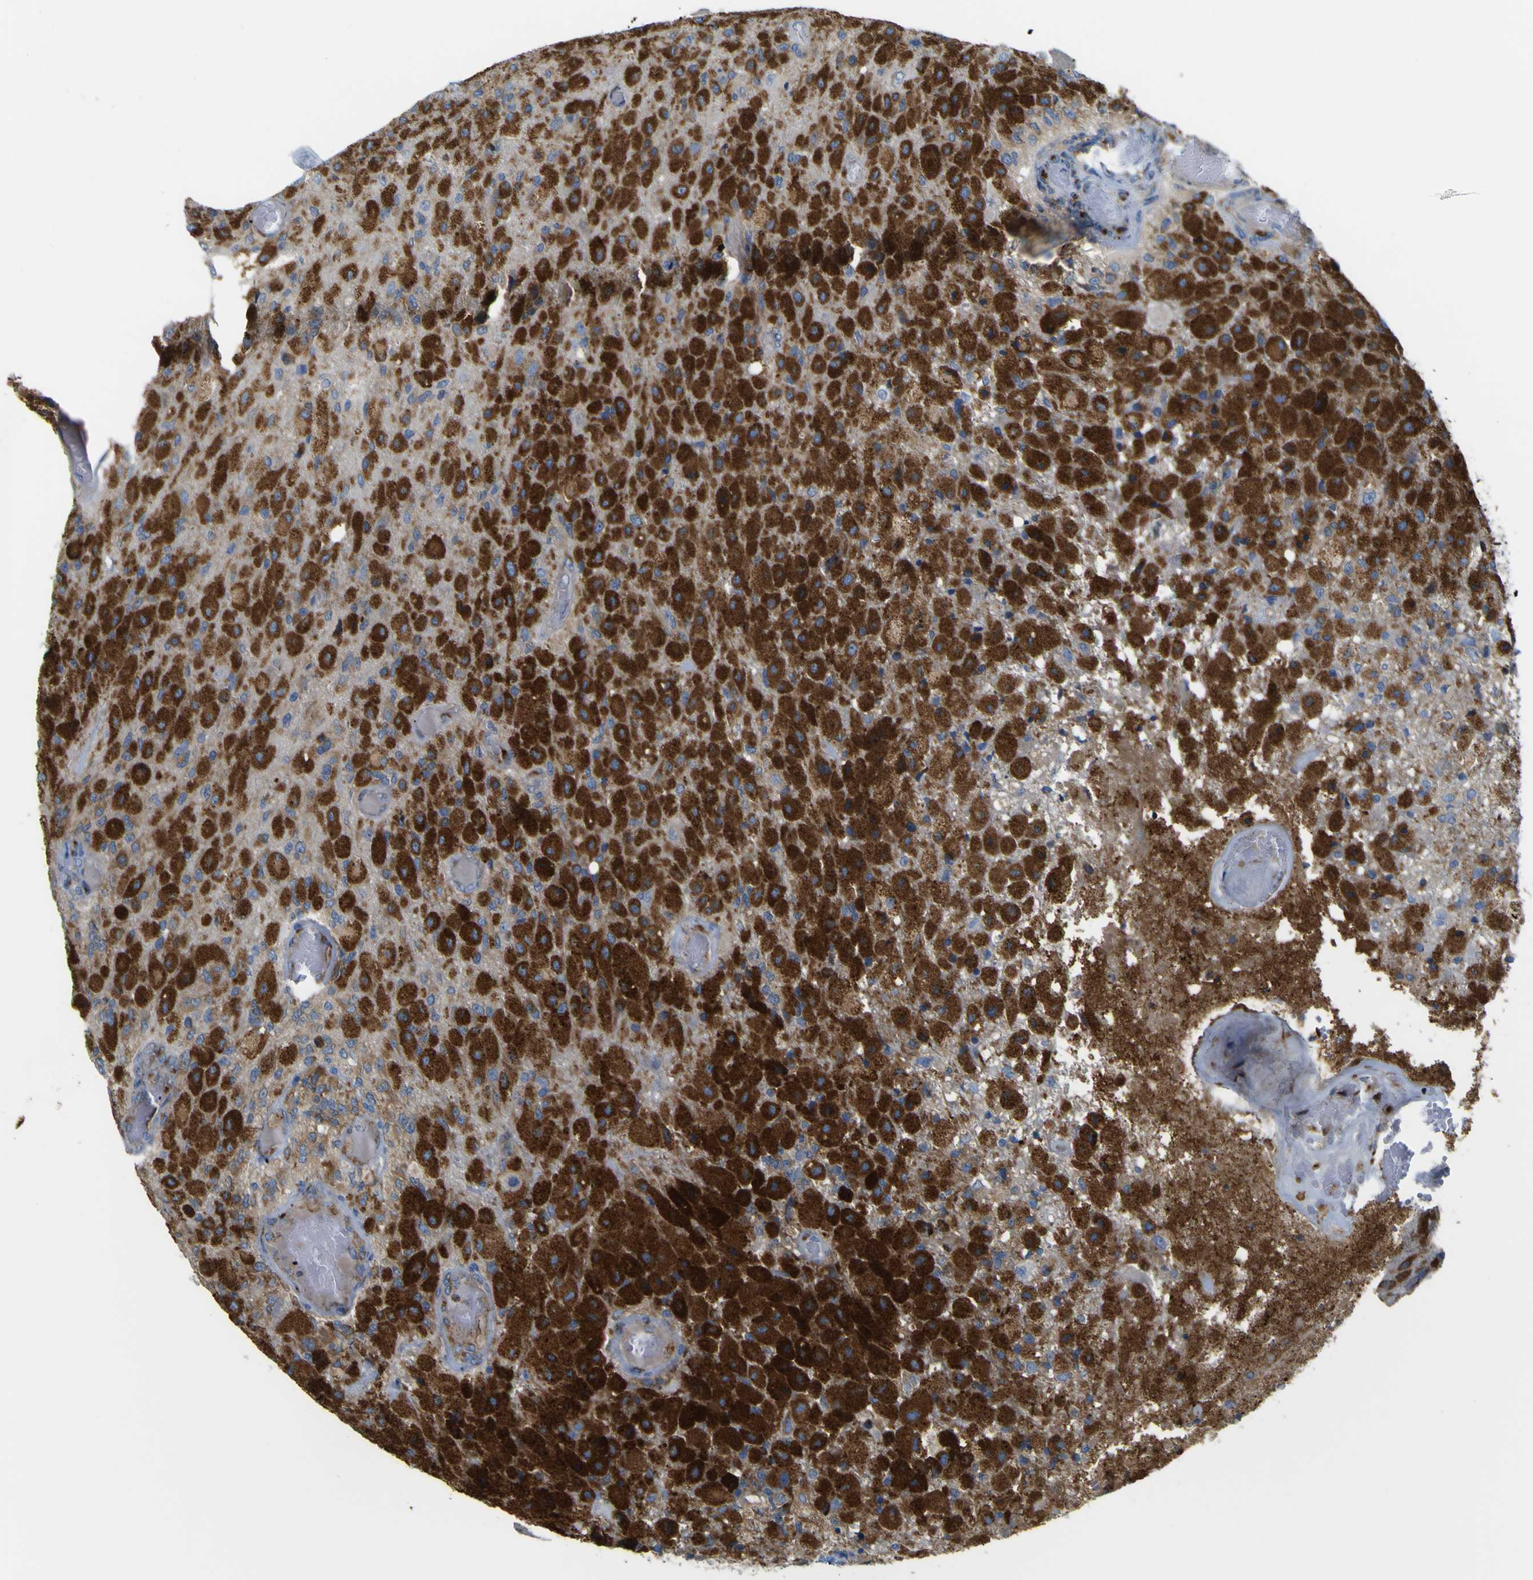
{"staining": {"intensity": "strong", "quantity": ">75%", "location": "cytoplasmic/membranous"}, "tissue": "glioma", "cell_type": "Tumor cells", "image_type": "cancer", "snomed": [{"axis": "morphology", "description": "Normal tissue, NOS"}, {"axis": "morphology", "description": "Glioma, malignant, High grade"}, {"axis": "topography", "description": "Cerebral cortex"}], "caption": "Strong cytoplasmic/membranous staining for a protein is present in approximately >75% of tumor cells of glioma using immunohistochemistry.", "gene": "IGF2R", "patient": {"sex": "male", "age": 77}}